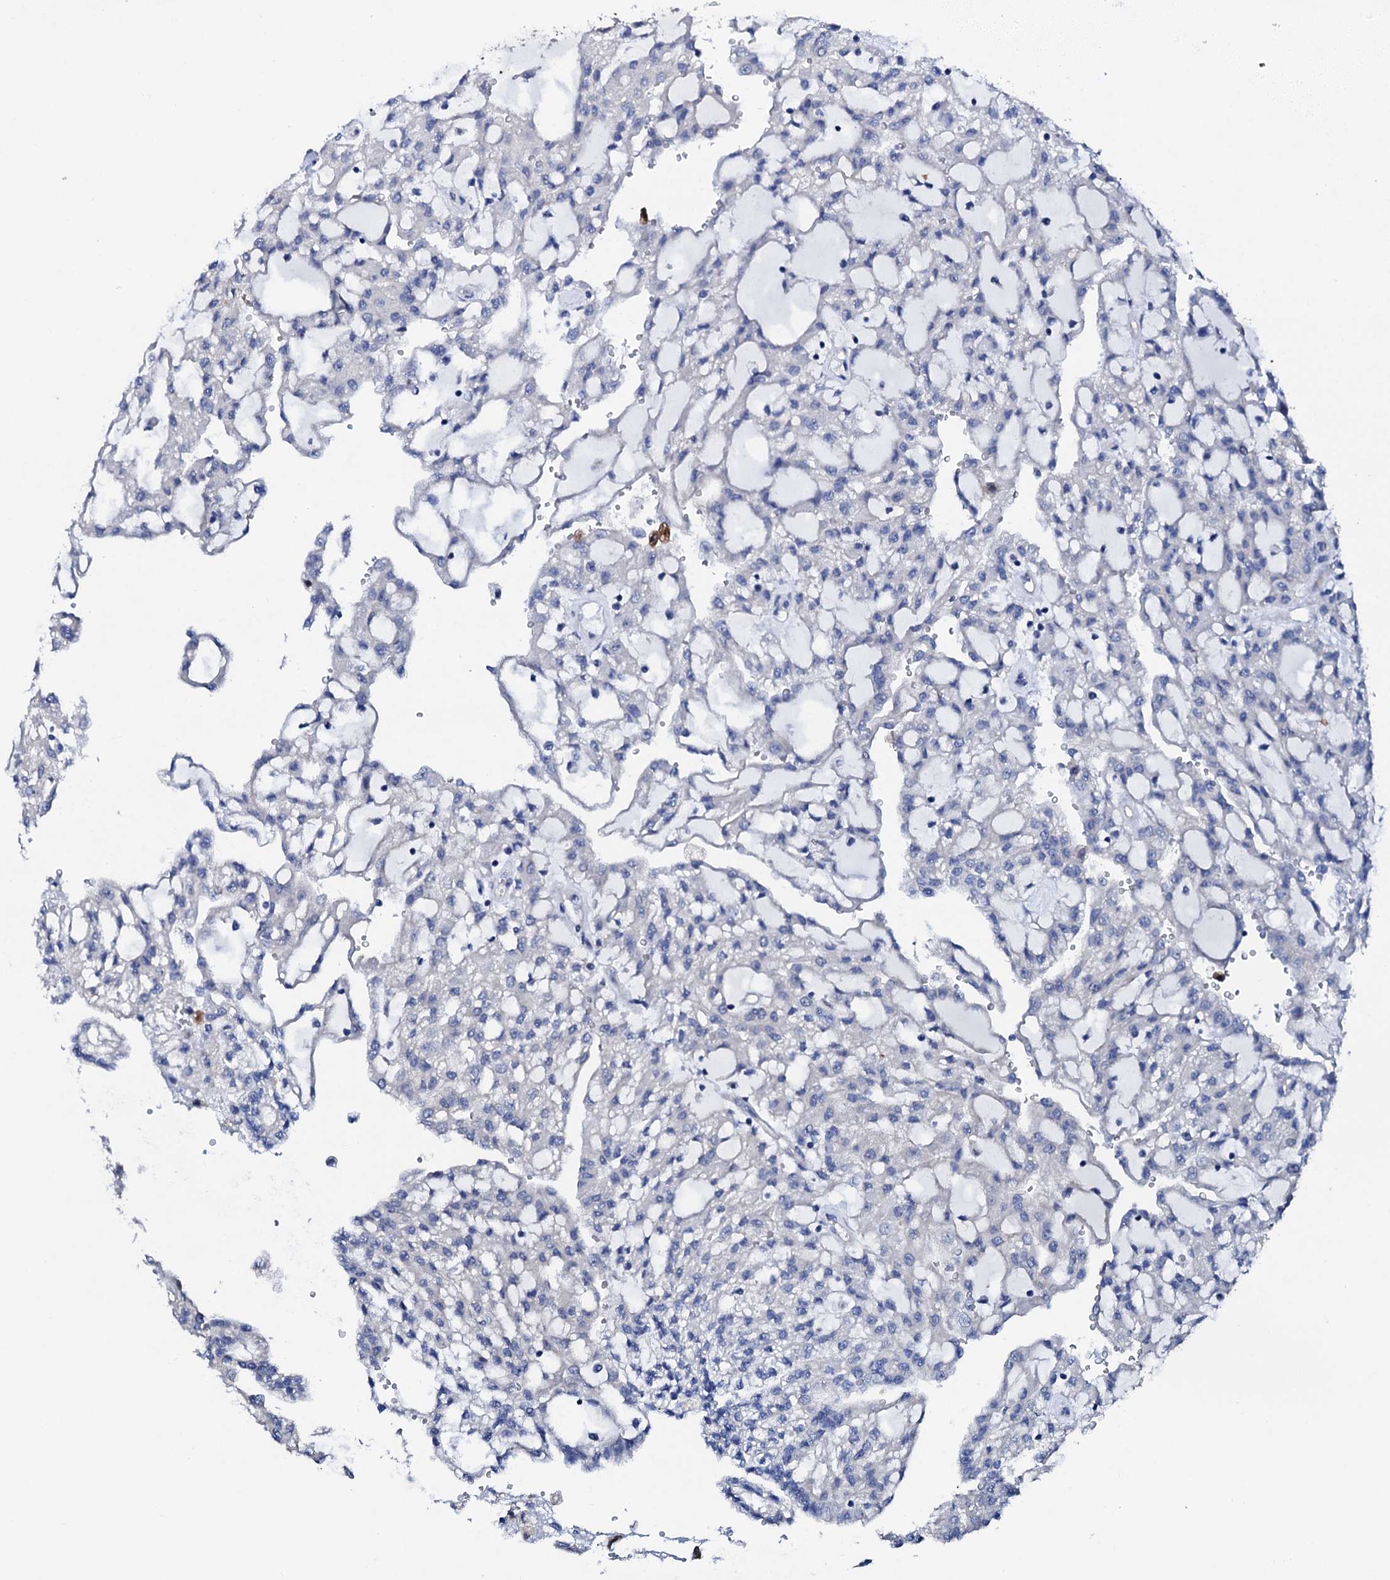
{"staining": {"intensity": "negative", "quantity": "none", "location": "none"}, "tissue": "renal cancer", "cell_type": "Tumor cells", "image_type": "cancer", "snomed": [{"axis": "morphology", "description": "Adenocarcinoma, NOS"}, {"axis": "topography", "description": "Kidney"}], "caption": "There is no significant positivity in tumor cells of renal cancer (adenocarcinoma). (Immunohistochemistry, brightfield microscopy, high magnification).", "gene": "TRDN", "patient": {"sex": "male", "age": 63}}